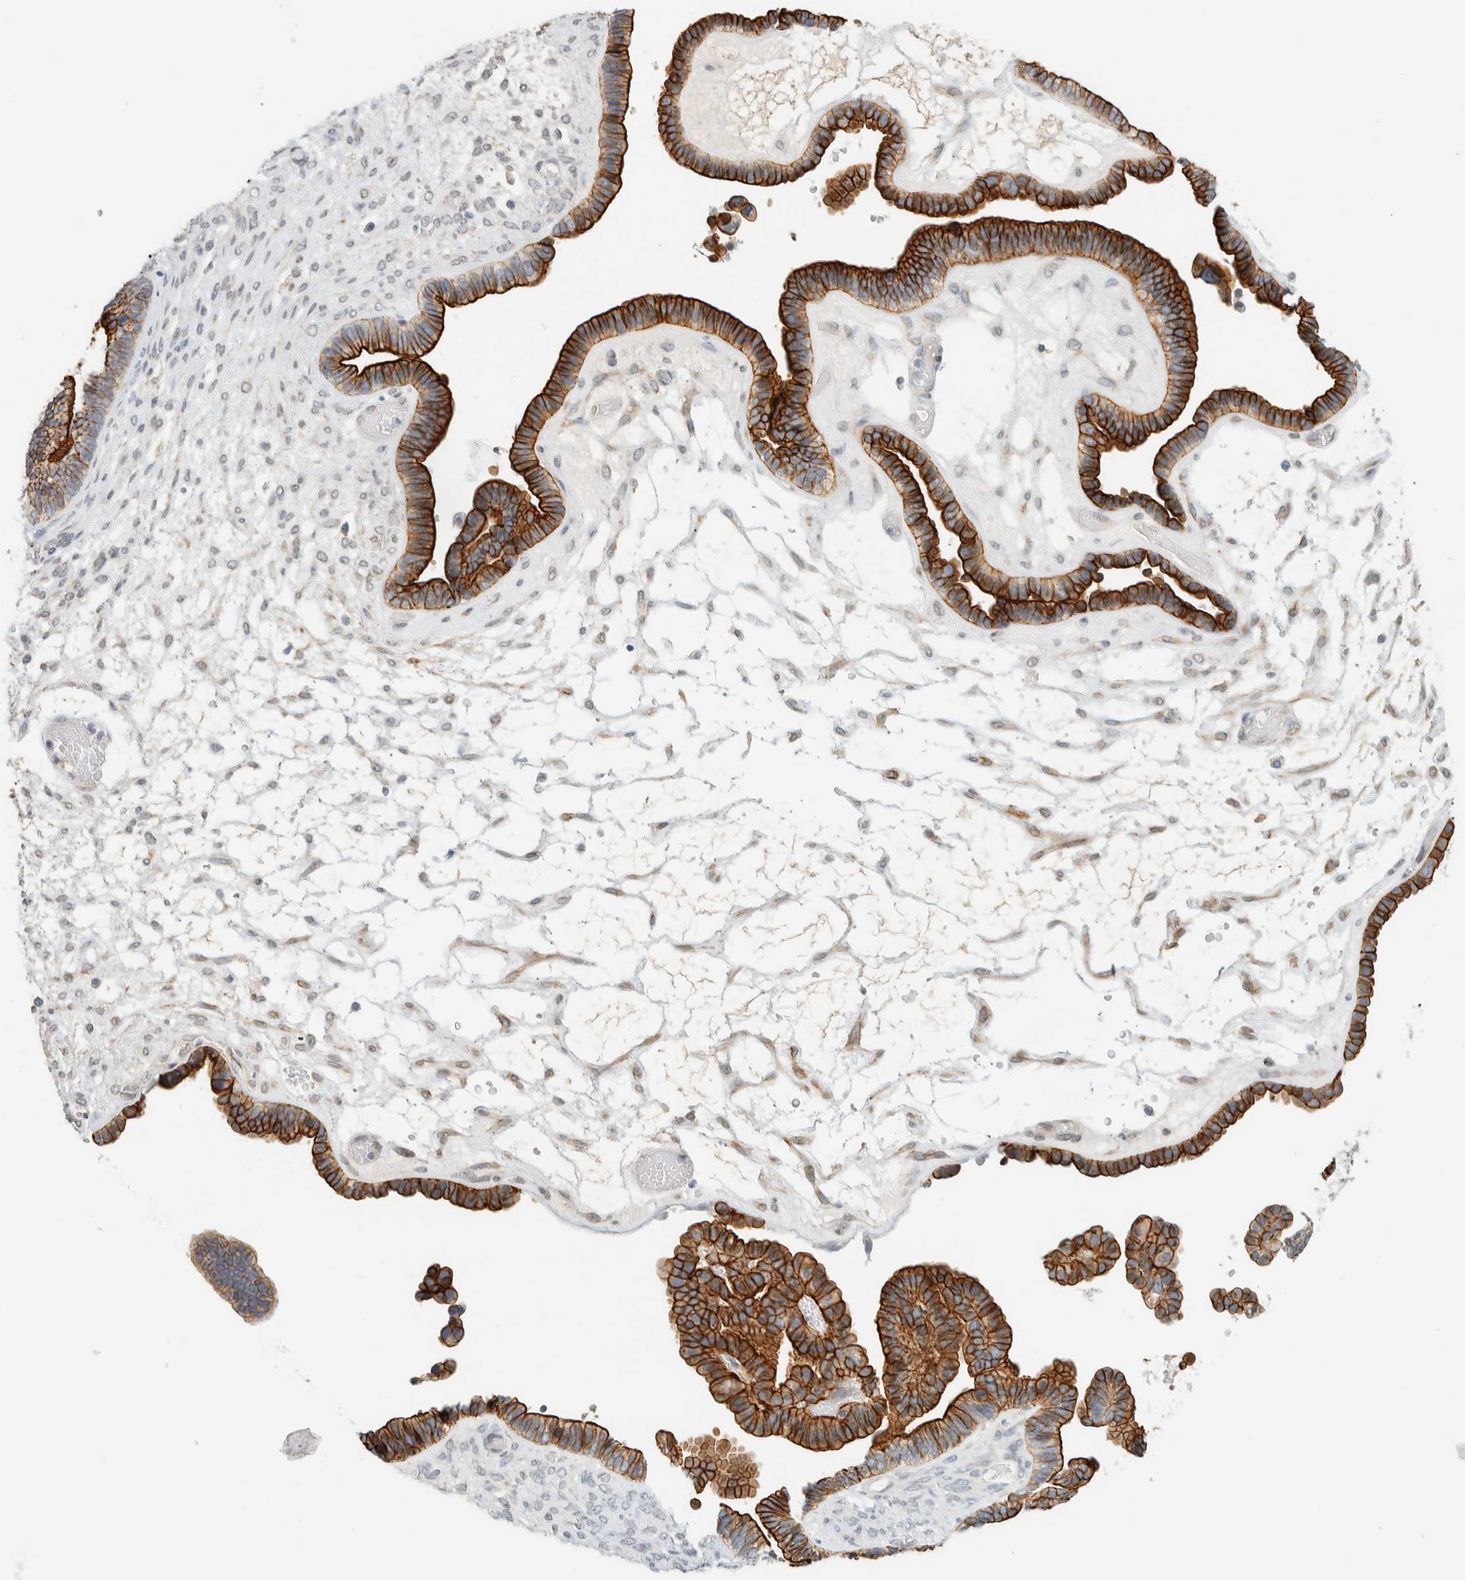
{"staining": {"intensity": "strong", "quantity": ">75%", "location": "cytoplasmic/membranous"}, "tissue": "ovarian cancer", "cell_type": "Tumor cells", "image_type": "cancer", "snomed": [{"axis": "morphology", "description": "Cystadenocarcinoma, serous, NOS"}, {"axis": "topography", "description": "Ovary"}], "caption": "Protein expression analysis of human ovarian serous cystadenocarcinoma reveals strong cytoplasmic/membranous positivity in approximately >75% of tumor cells.", "gene": "C1QTNF12", "patient": {"sex": "female", "age": 56}}